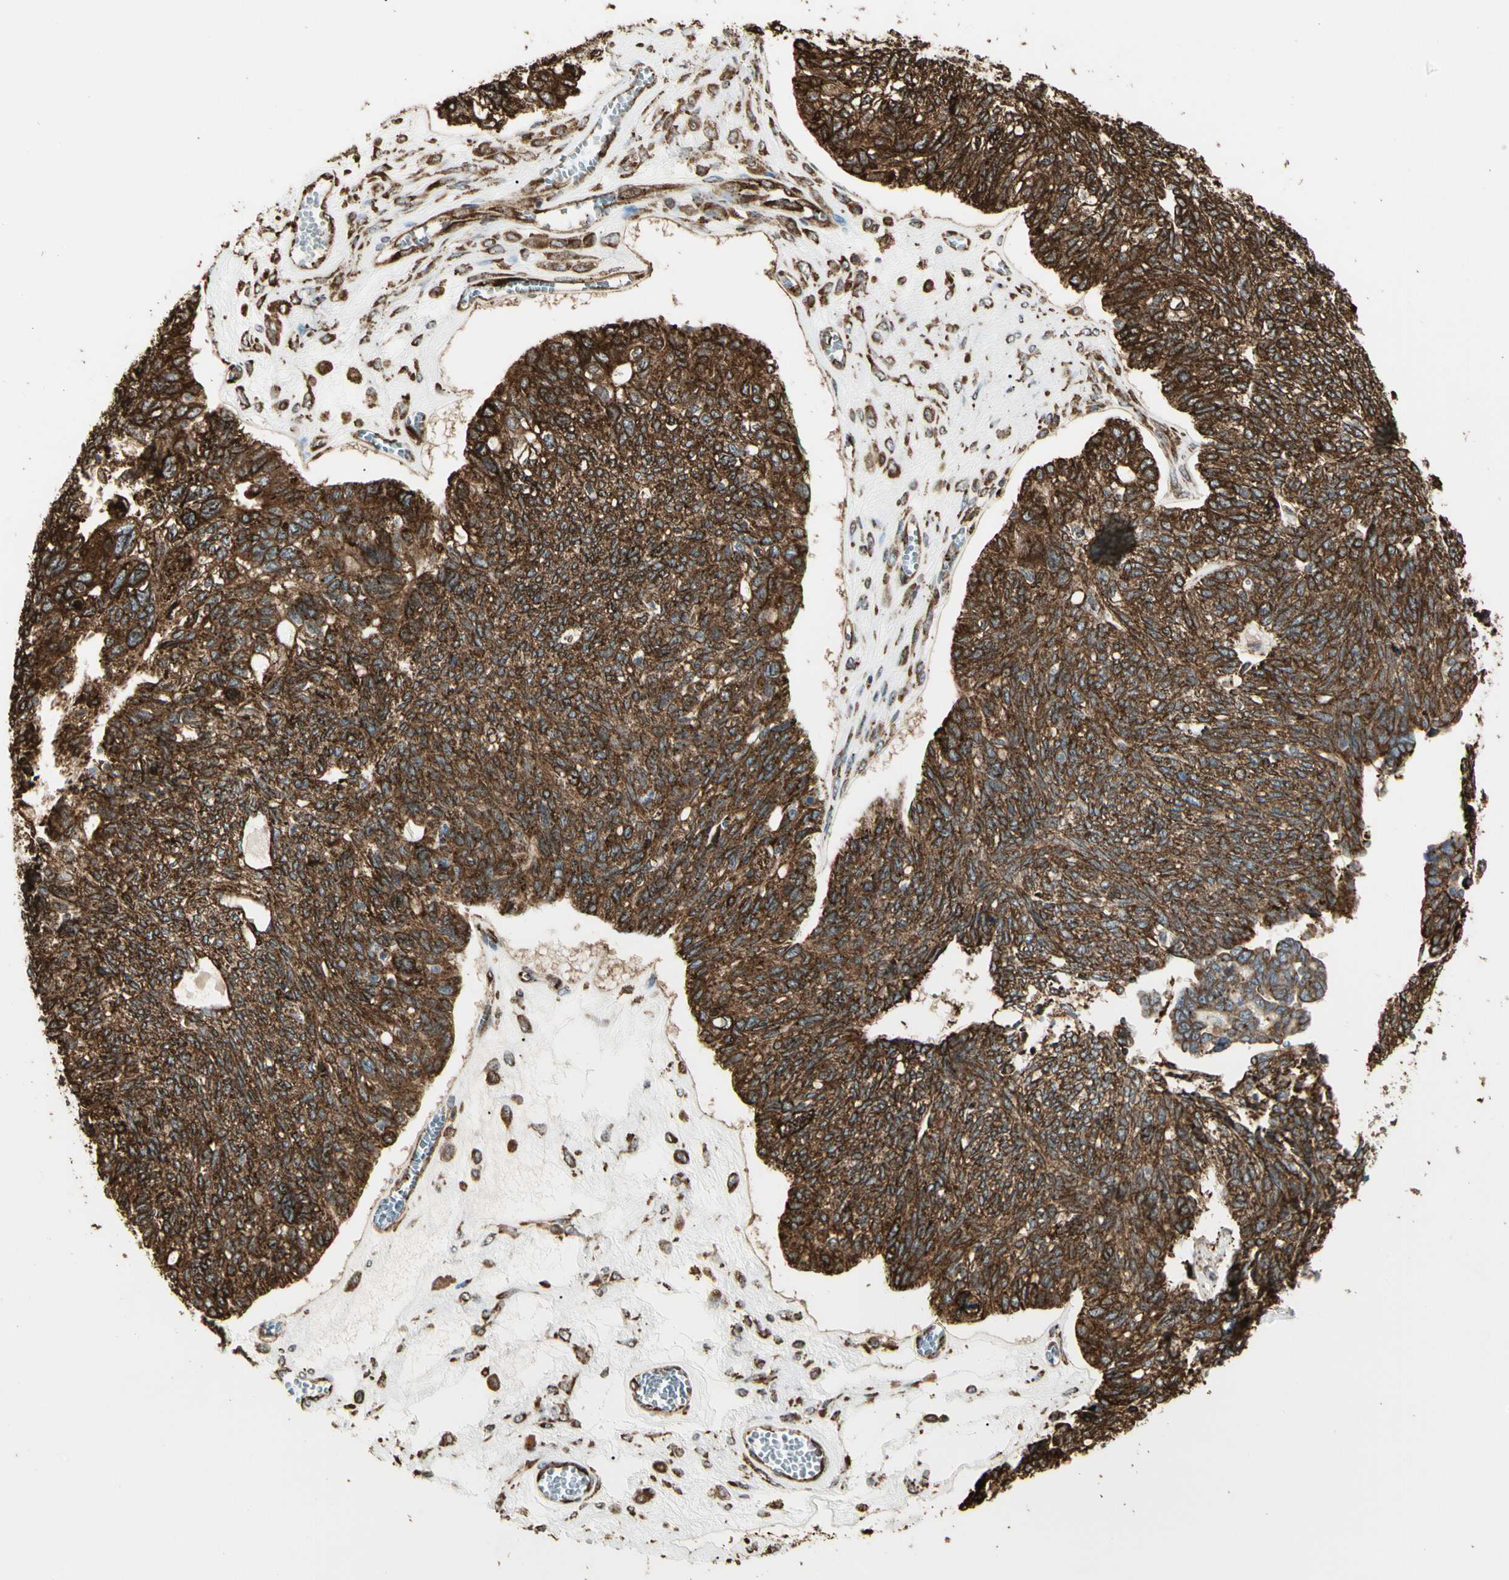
{"staining": {"intensity": "strong", "quantity": ">75%", "location": "cytoplasmic/membranous"}, "tissue": "ovarian cancer", "cell_type": "Tumor cells", "image_type": "cancer", "snomed": [{"axis": "morphology", "description": "Cystadenocarcinoma, serous, NOS"}, {"axis": "topography", "description": "Ovary"}], "caption": "Approximately >75% of tumor cells in ovarian cancer (serous cystadenocarcinoma) exhibit strong cytoplasmic/membranous protein expression as visualized by brown immunohistochemical staining.", "gene": "HSP90B1", "patient": {"sex": "female", "age": 79}}